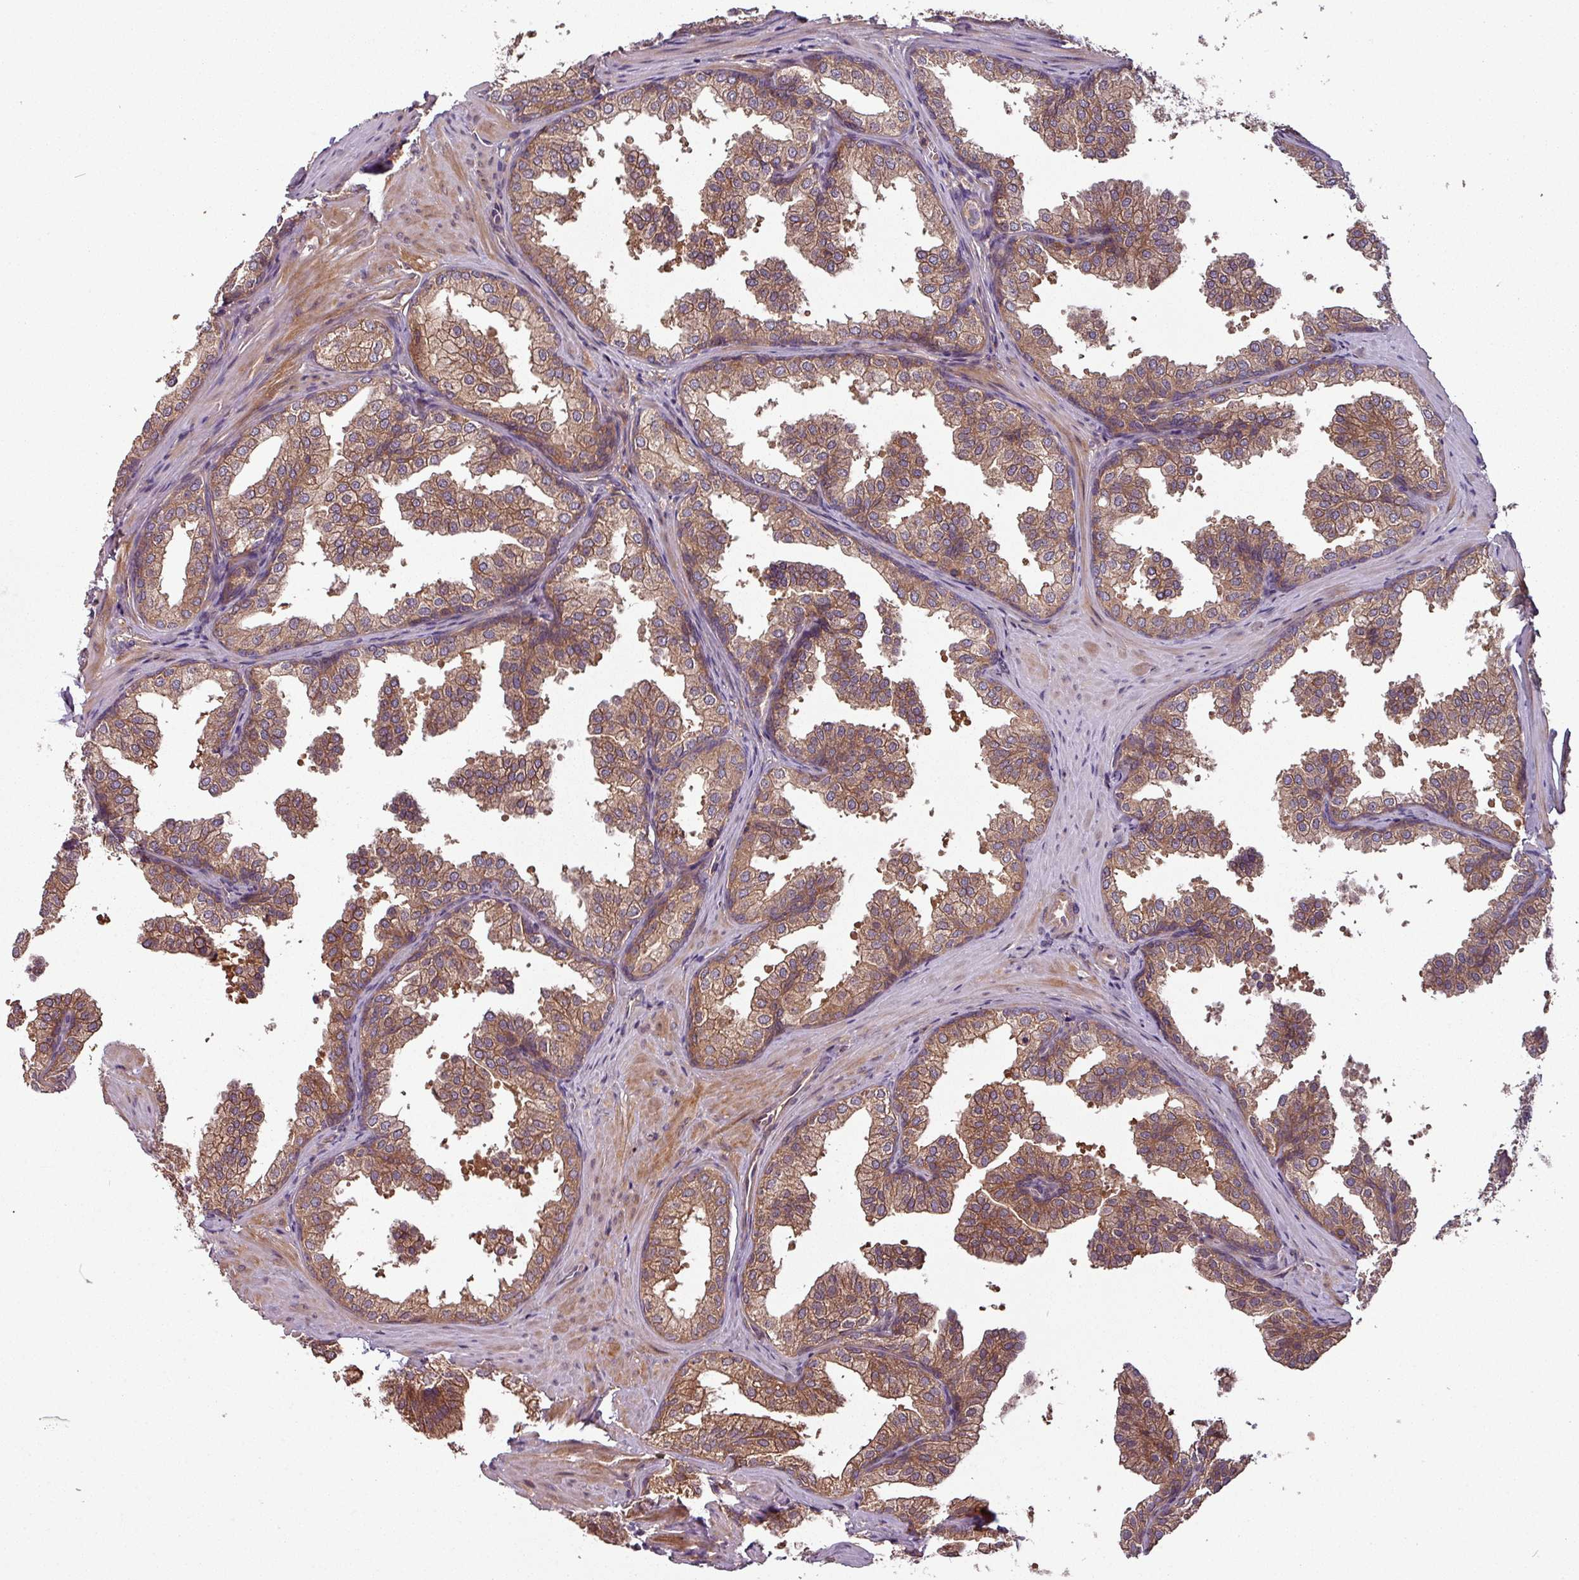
{"staining": {"intensity": "strong", "quantity": ">75%", "location": "cytoplasmic/membranous"}, "tissue": "prostate", "cell_type": "Glandular cells", "image_type": "normal", "snomed": [{"axis": "morphology", "description": "Normal tissue, NOS"}, {"axis": "topography", "description": "Prostate"}], "caption": "Immunohistochemistry (IHC) of unremarkable human prostate displays high levels of strong cytoplasmic/membranous positivity in approximately >75% of glandular cells.", "gene": "GSKIP", "patient": {"sex": "male", "age": 37}}